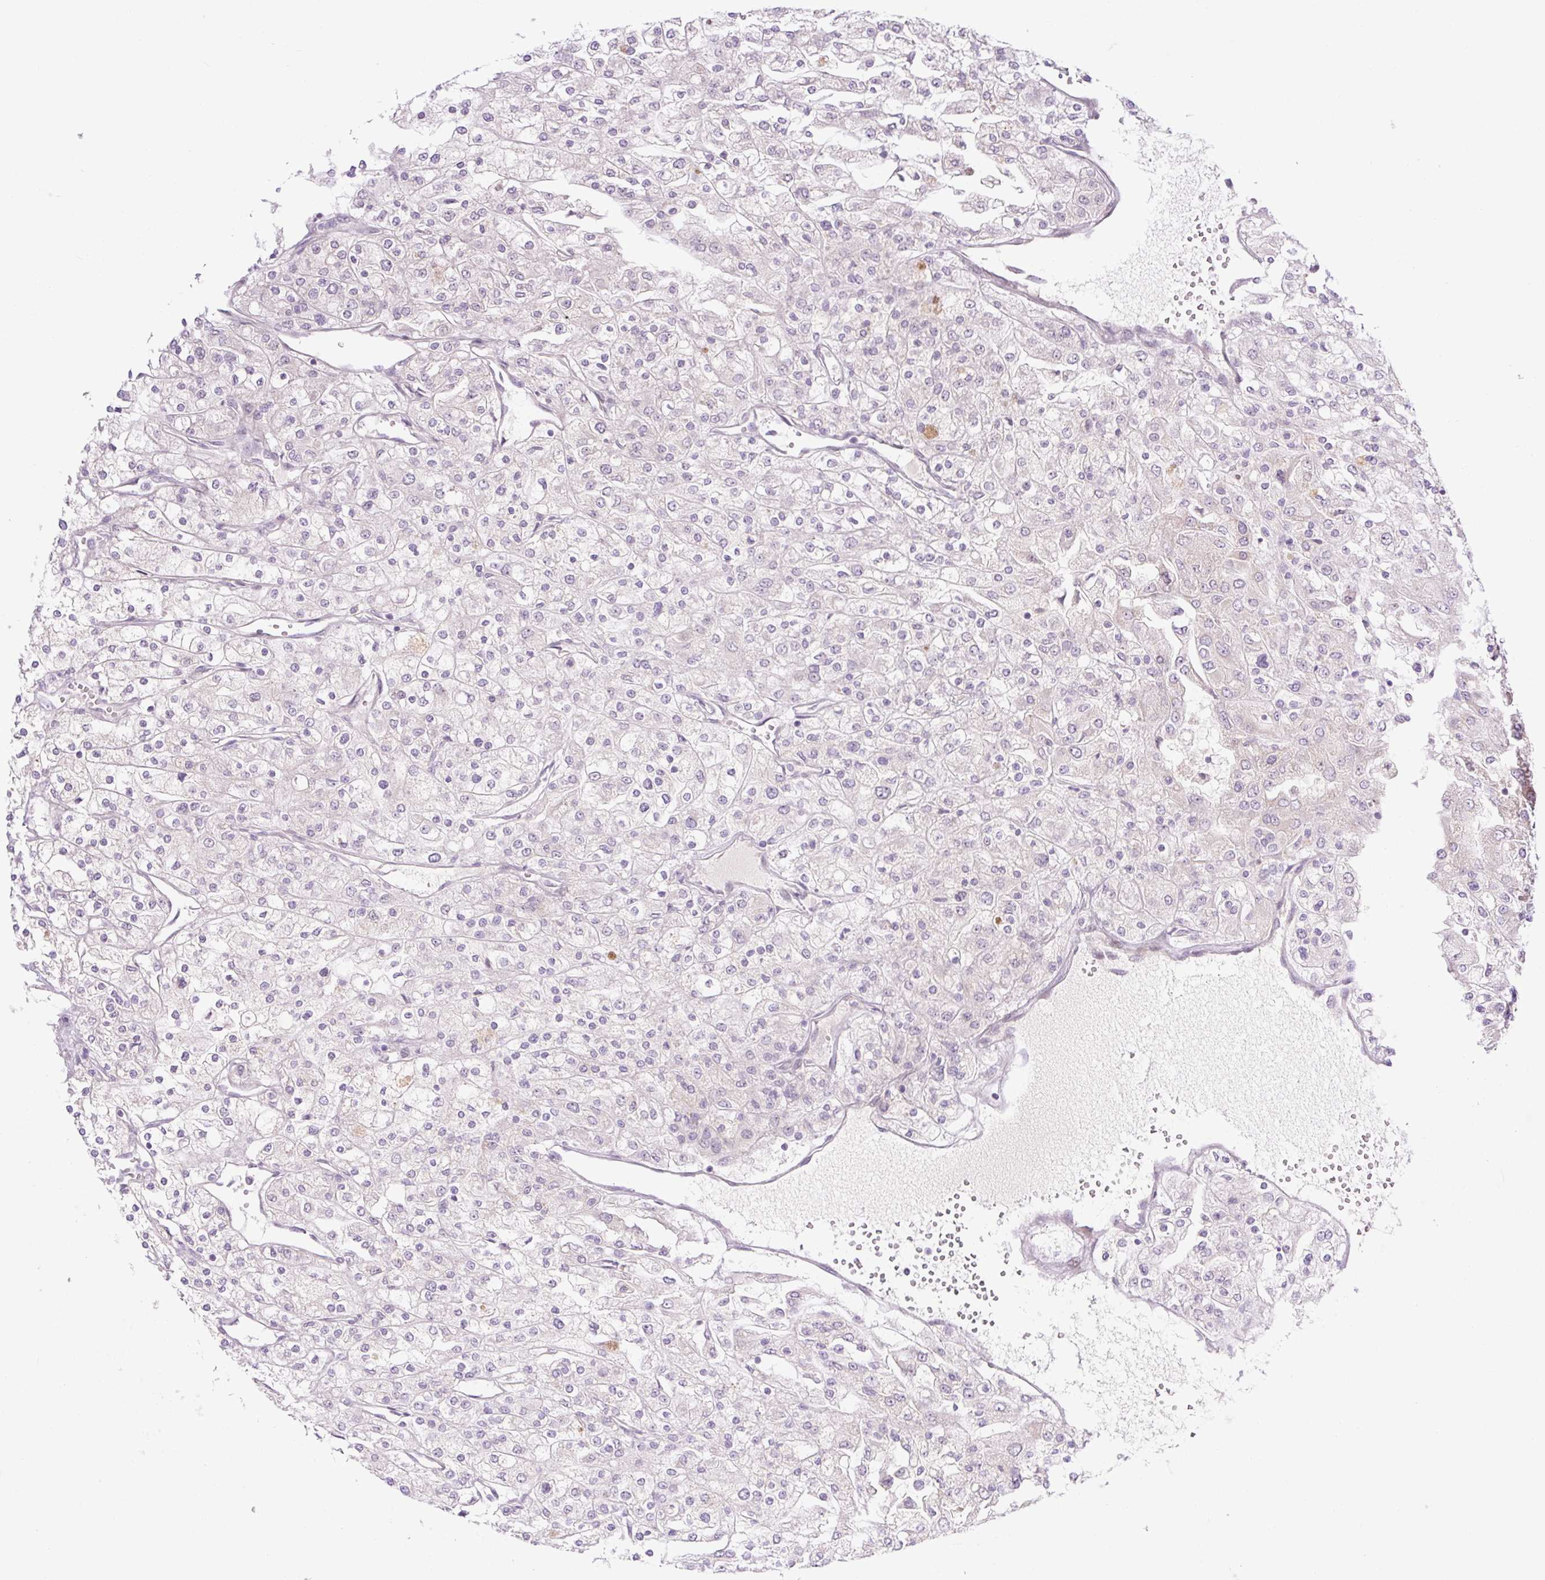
{"staining": {"intensity": "negative", "quantity": "none", "location": "none"}, "tissue": "renal cancer", "cell_type": "Tumor cells", "image_type": "cancer", "snomed": [{"axis": "morphology", "description": "Adenocarcinoma, NOS"}, {"axis": "topography", "description": "Kidney"}], "caption": "Immunohistochemical staining of renal cancer (adenocarcinoma) displays no significant positivity in tumor cells.", "gene": "ICE1", "patient": {"sex": "male", "age": 80}}